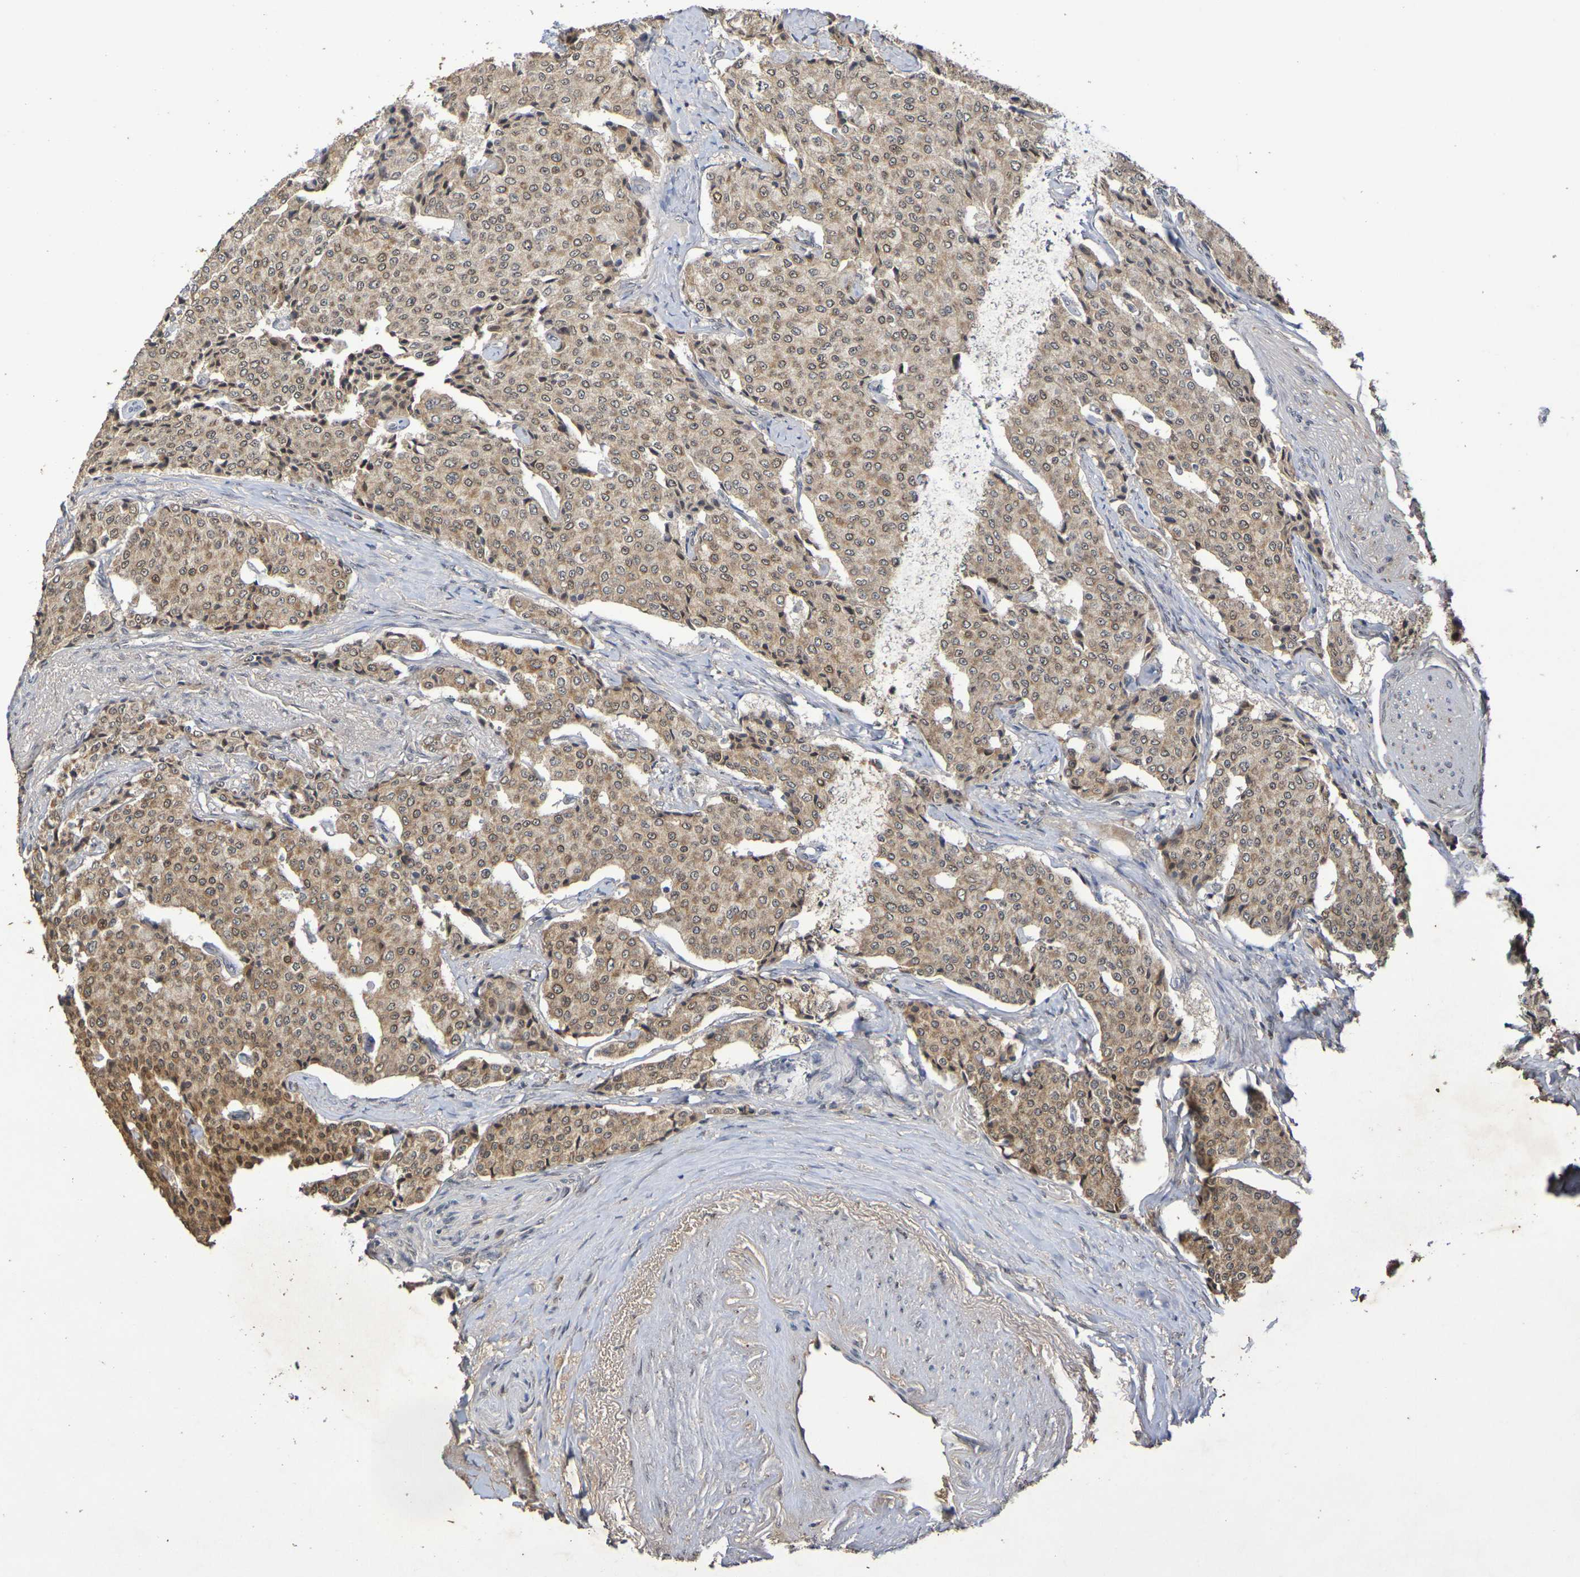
{"staining": {"intensity": "moderate", "quantity": ">75%", "location": "cytoplasmic/membranous,nuclear"}, "tissue": "carcinoid", "cell_type": "Tumor cells", "image_type": "cancer", "snomed": [{"axis": "morphology", "description": "Carcinoid, malignant, NOS"}, {"axis": "topography", "description": "Colon"}], "caption": "Immunohistochemical staining of malignant carcinoid demonstrates medium levels of moderate cytoplasmic/membranous and nuclear protein expression in approximately >75% of tumor cells.", "gene": "TERF2", "patient": {"sex": "female", "age": 61}}